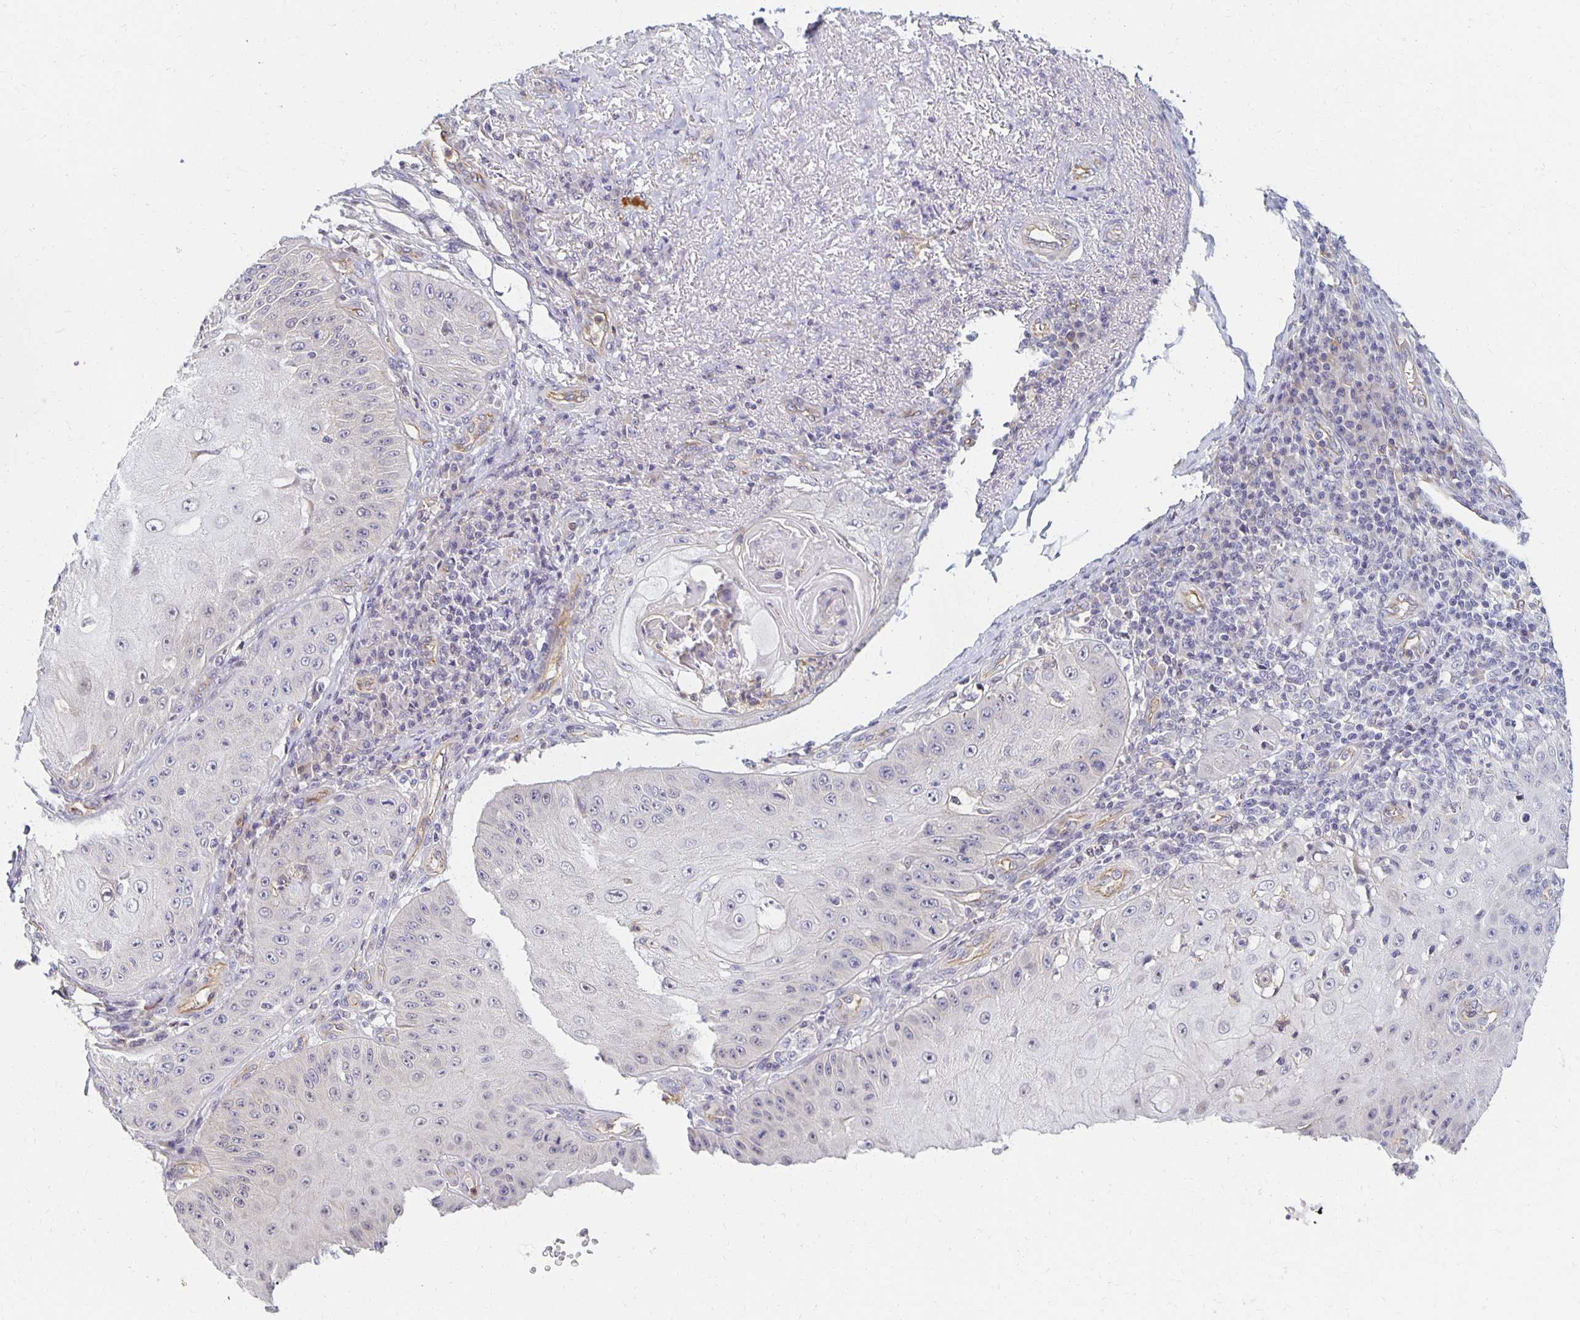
{"staining": {"intensity": "negative", "quantity": "none", "location": "none"}, "tissue": "skin cancer", "cell_type": "Tumor cells", "image_type": "cancer", "snomed": [{"axis": "morphology", "description": "Squamous cell carcinoma, NOS"}, {"axis": "topography", "description": "Skin"}], "caption": "Immunohistochemical staining of squamous cell carcinoma (skin) demonstrates no significant staining in tumor cells.", "gene": "SORL1", "patient": {"sex": "male", "age": 70}}